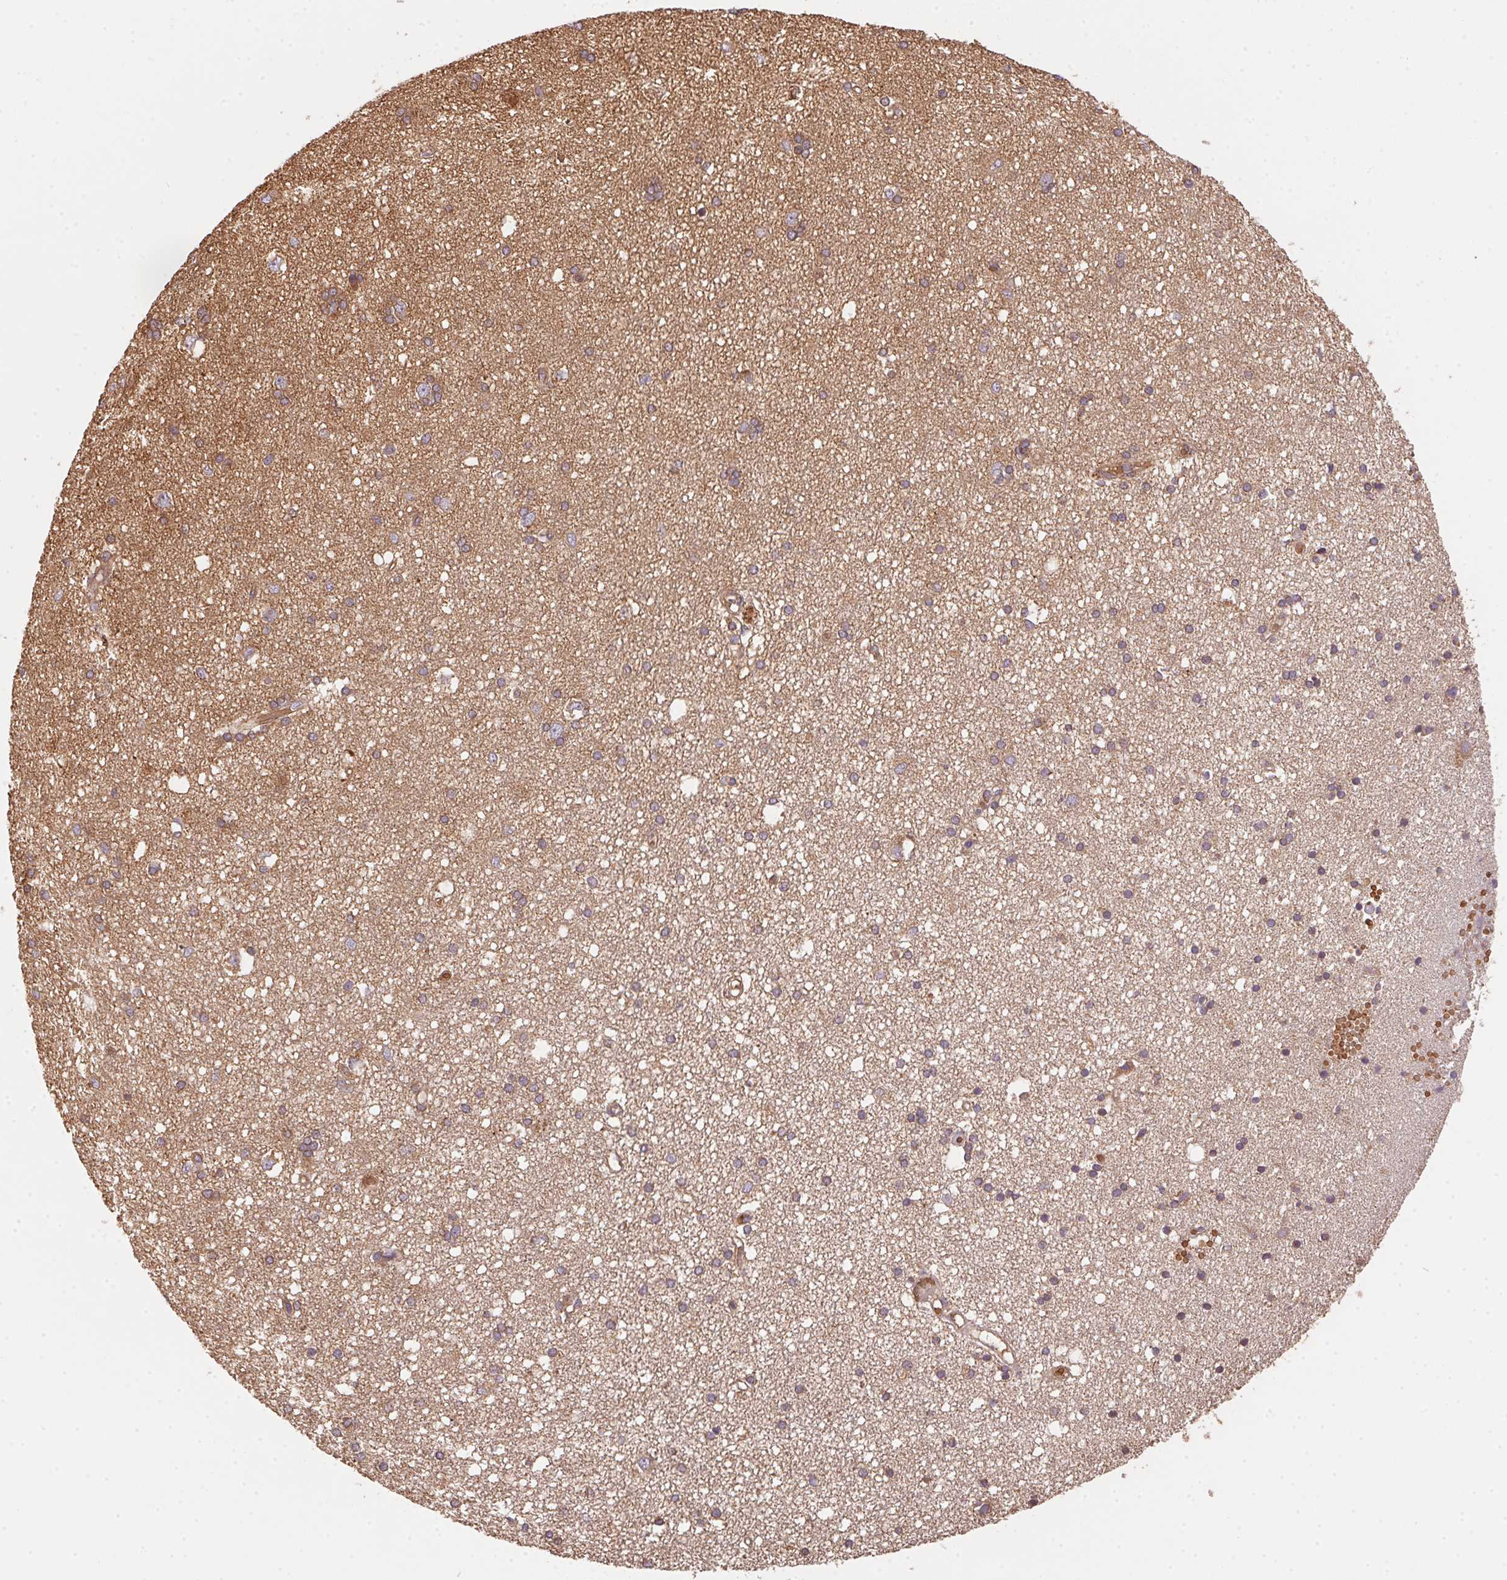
{"staining": {"intensity": "moderate", "quantity": ">75%", "location": "cytoplasmic/membranous"}, "tissue": "cerebral cortex", "cell_type": "Endothelial cells", "image_type": "normal", "snomed": [{"axis": "morphology", "description": "Normal tissue, NOS"}, {"axis": "morphology", "description": "Glioma, malignant, High grade"}, {"axis": "topography", "description": "Cerebral cortex"}], "caption": "The micrograph demonstrates staining of benign cerebral cortex, revealing moderate cytoplasmic/membranous protein positivity (brown color) within endothelial cells.", "gene": "USE1", "patient": {"sex": "male", "age": 71}}